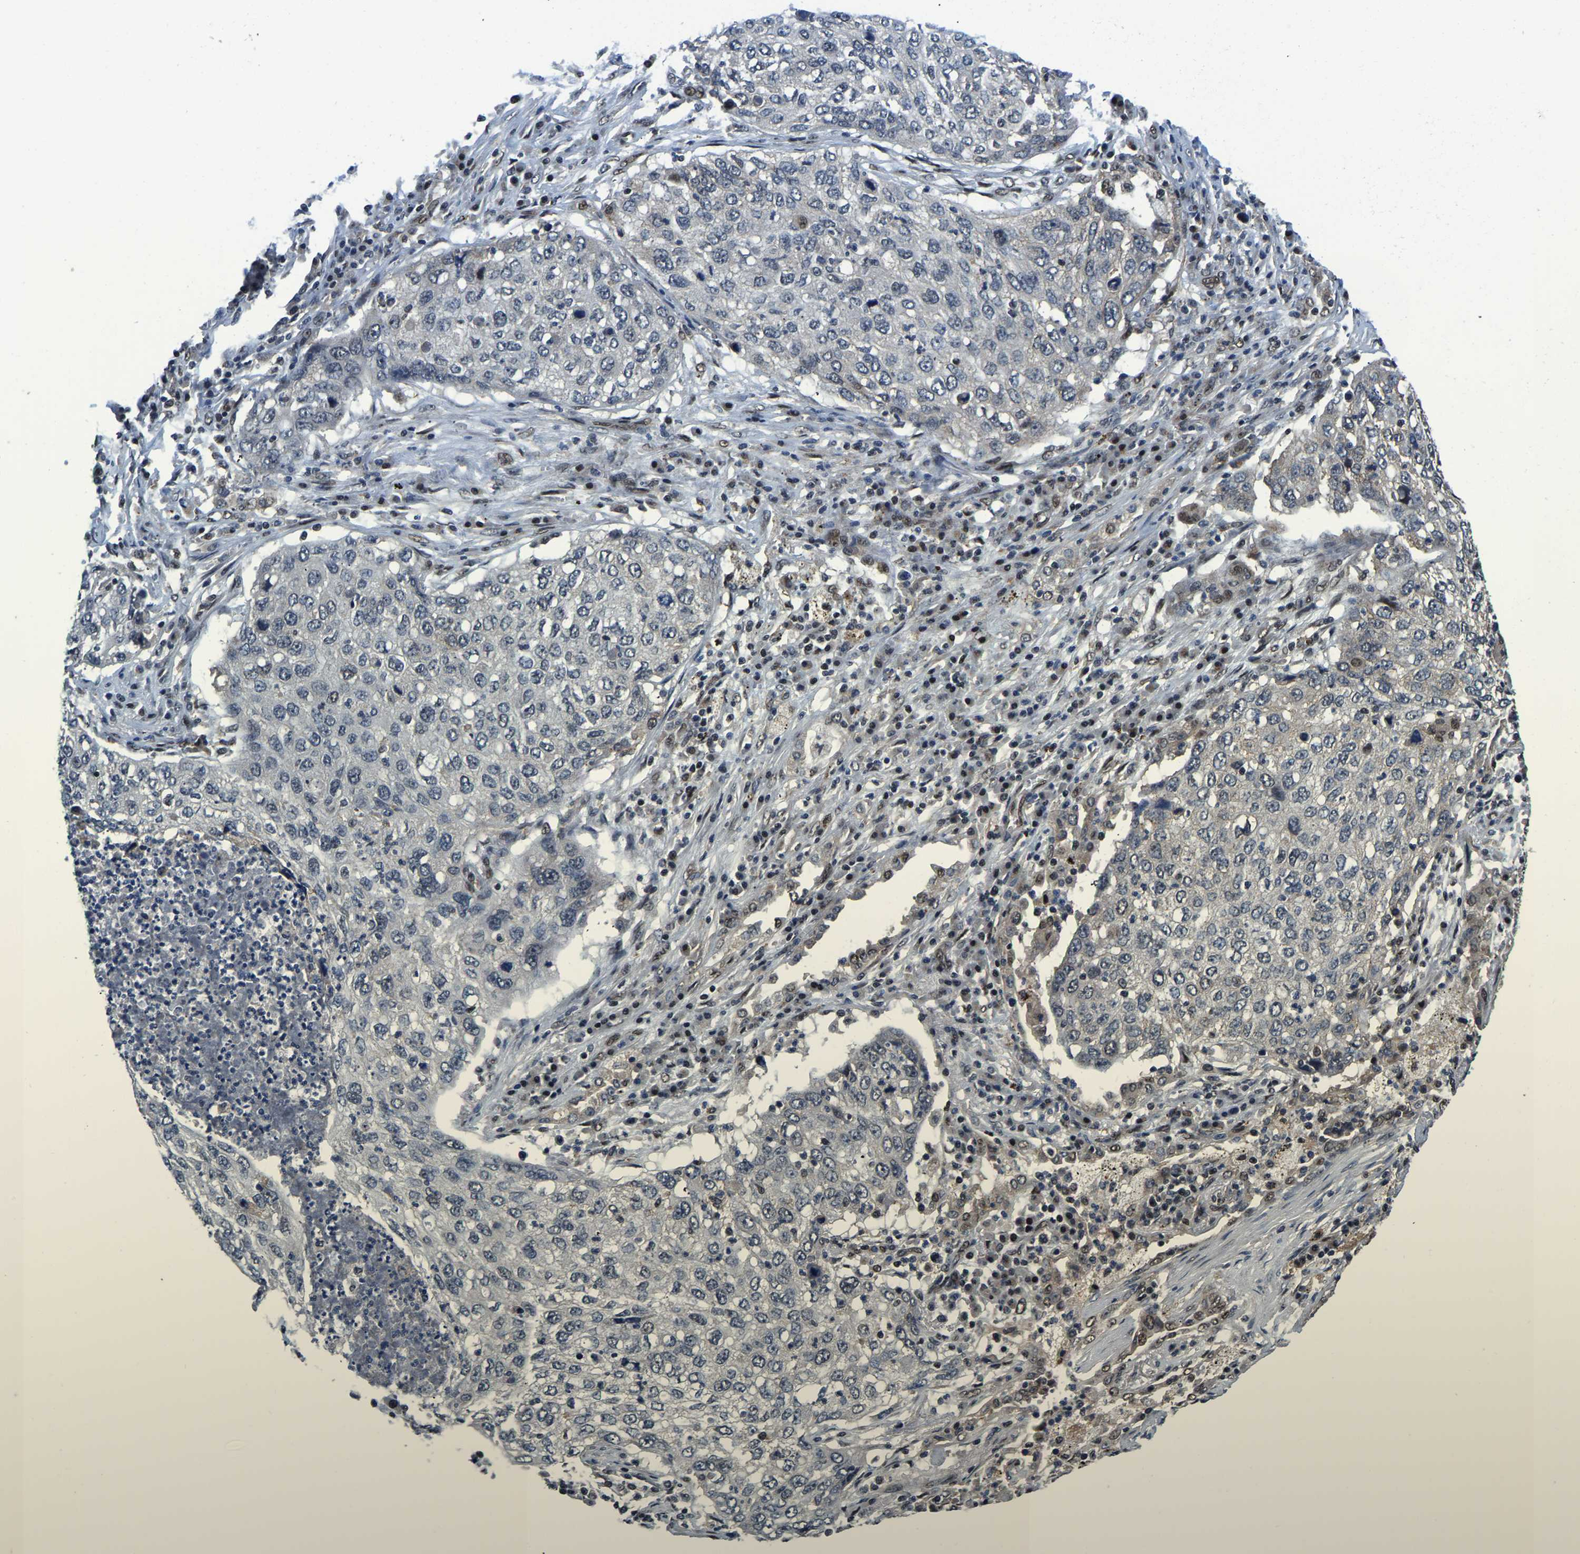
{"staining": {"intensity": "weak", "quantity": "<25%", "location": "nuclear"}, "tissue": "lung cancer", "cell_type": "Tumor cells", "image_type": "cancer", "snomed": [{"axis": "morphology", "description": "Squamous cell carcinoma, NOS"}, {"axis": "topography", "description": "Lung"}], "caption": "Immunohistochemistry (IHC) image of neoplastic tissue: human squamous cell carcinoma (lung) stained with DAB (3,3'-diaminobenzidine) reveals no significant protein expression in tumor cells. (DAB (3,3'-diaminobenzidine) immunohistochemistry, high magnification).", "gene": "DFFA", "patient": {"sex": "female", "age": 63}}